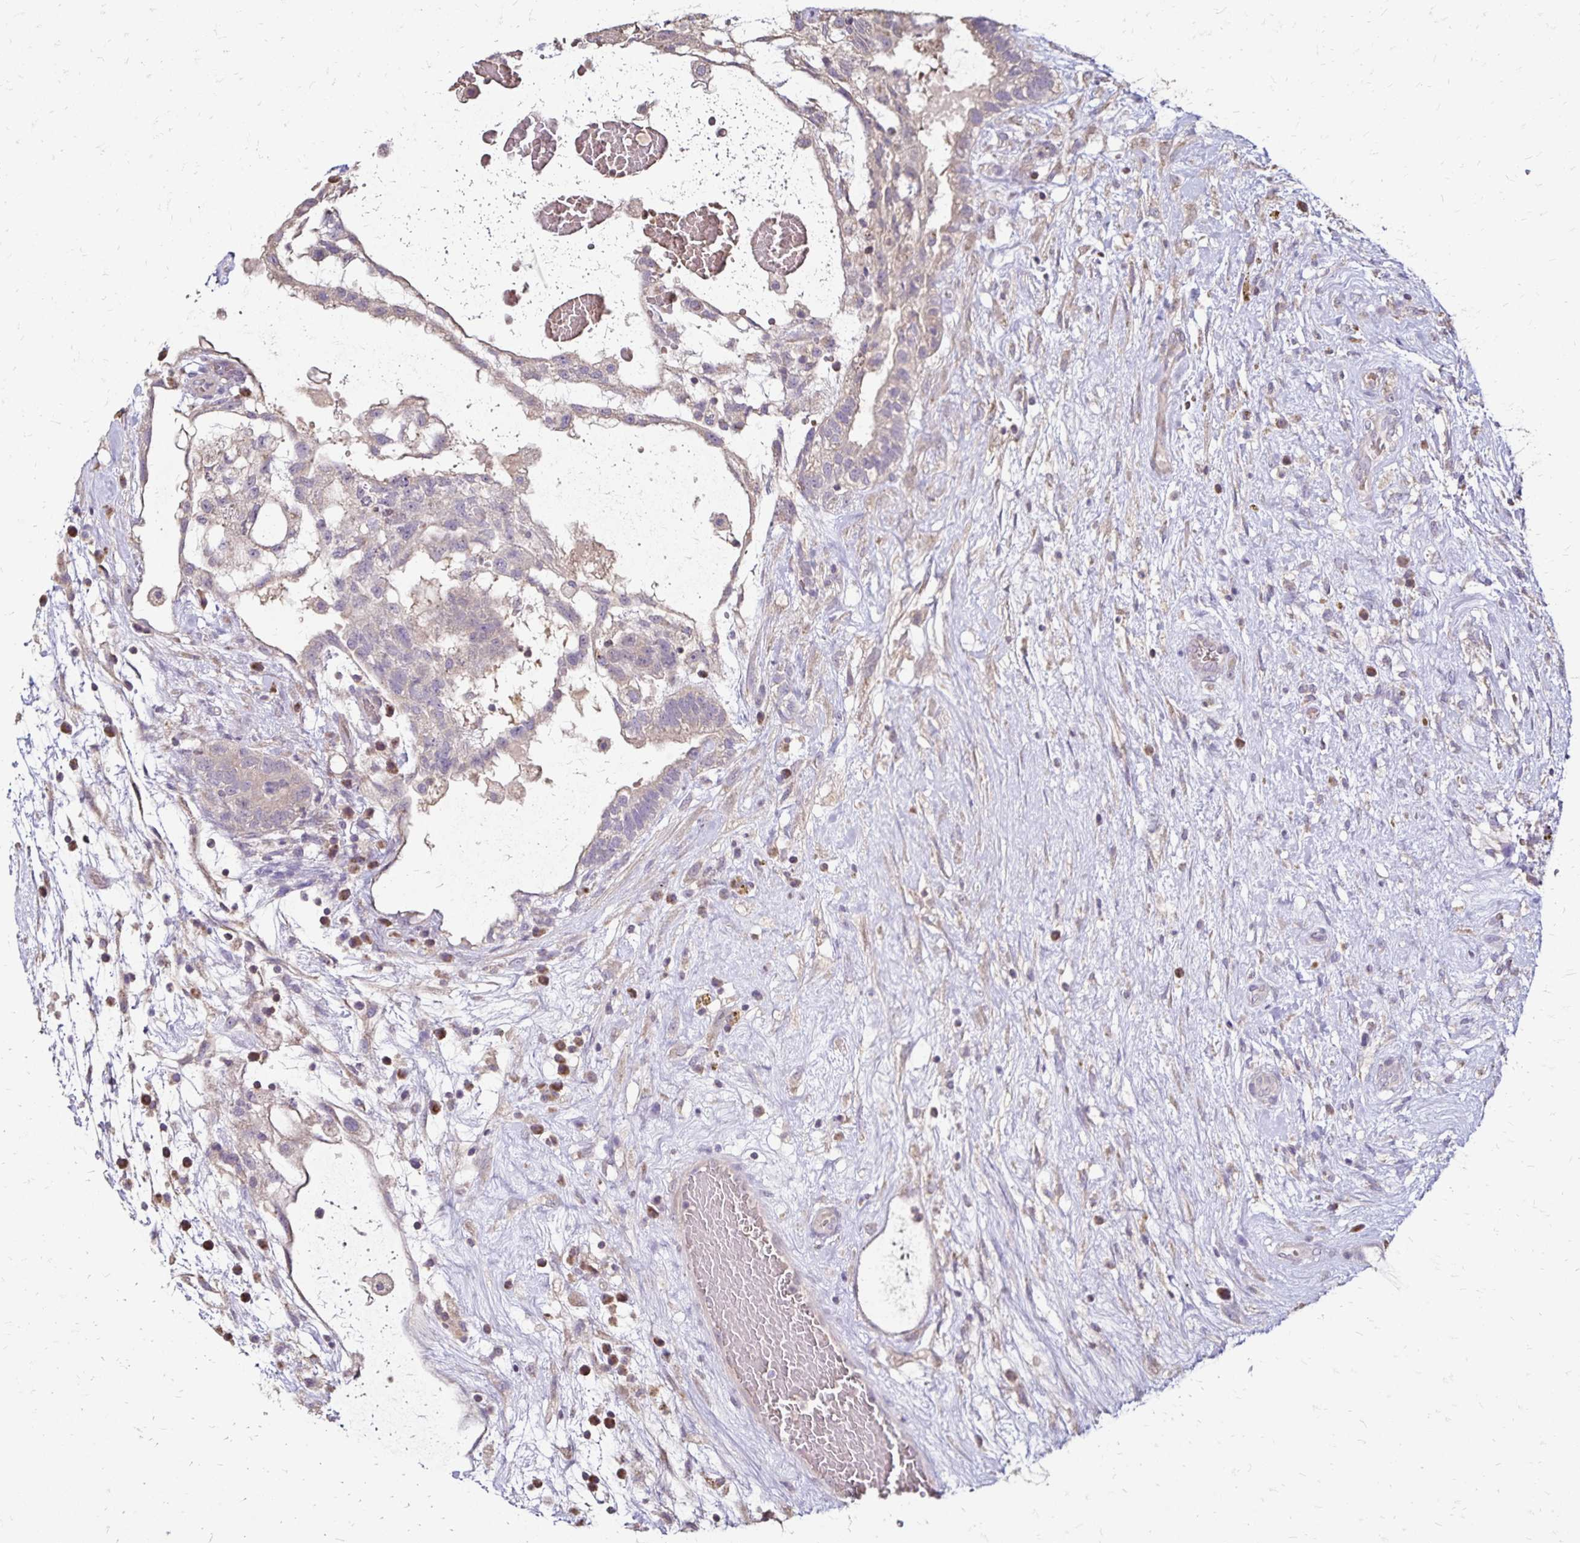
{"staining": {"intensity": "weak", "quantity": "<25%", "location": "cytoplasmic/membranous"}, "tissue": "testis cancer", "cell_type": "Tumor cells", "image_type": "cancer", "snomed": [{"axis": "morphology", "description": "Normal tissue, NOS"}, {"axis": "morphology", "description": "Carcinoma, Embryonal, NOS"}, {"axis": "topography", "description": "Testis"}], "caption": "There is no significant staining in tumor cells of testis cancer (embryonal carcinoma).", "gene": "EMC10", "patient": {"sex": "male", "age": 32}}